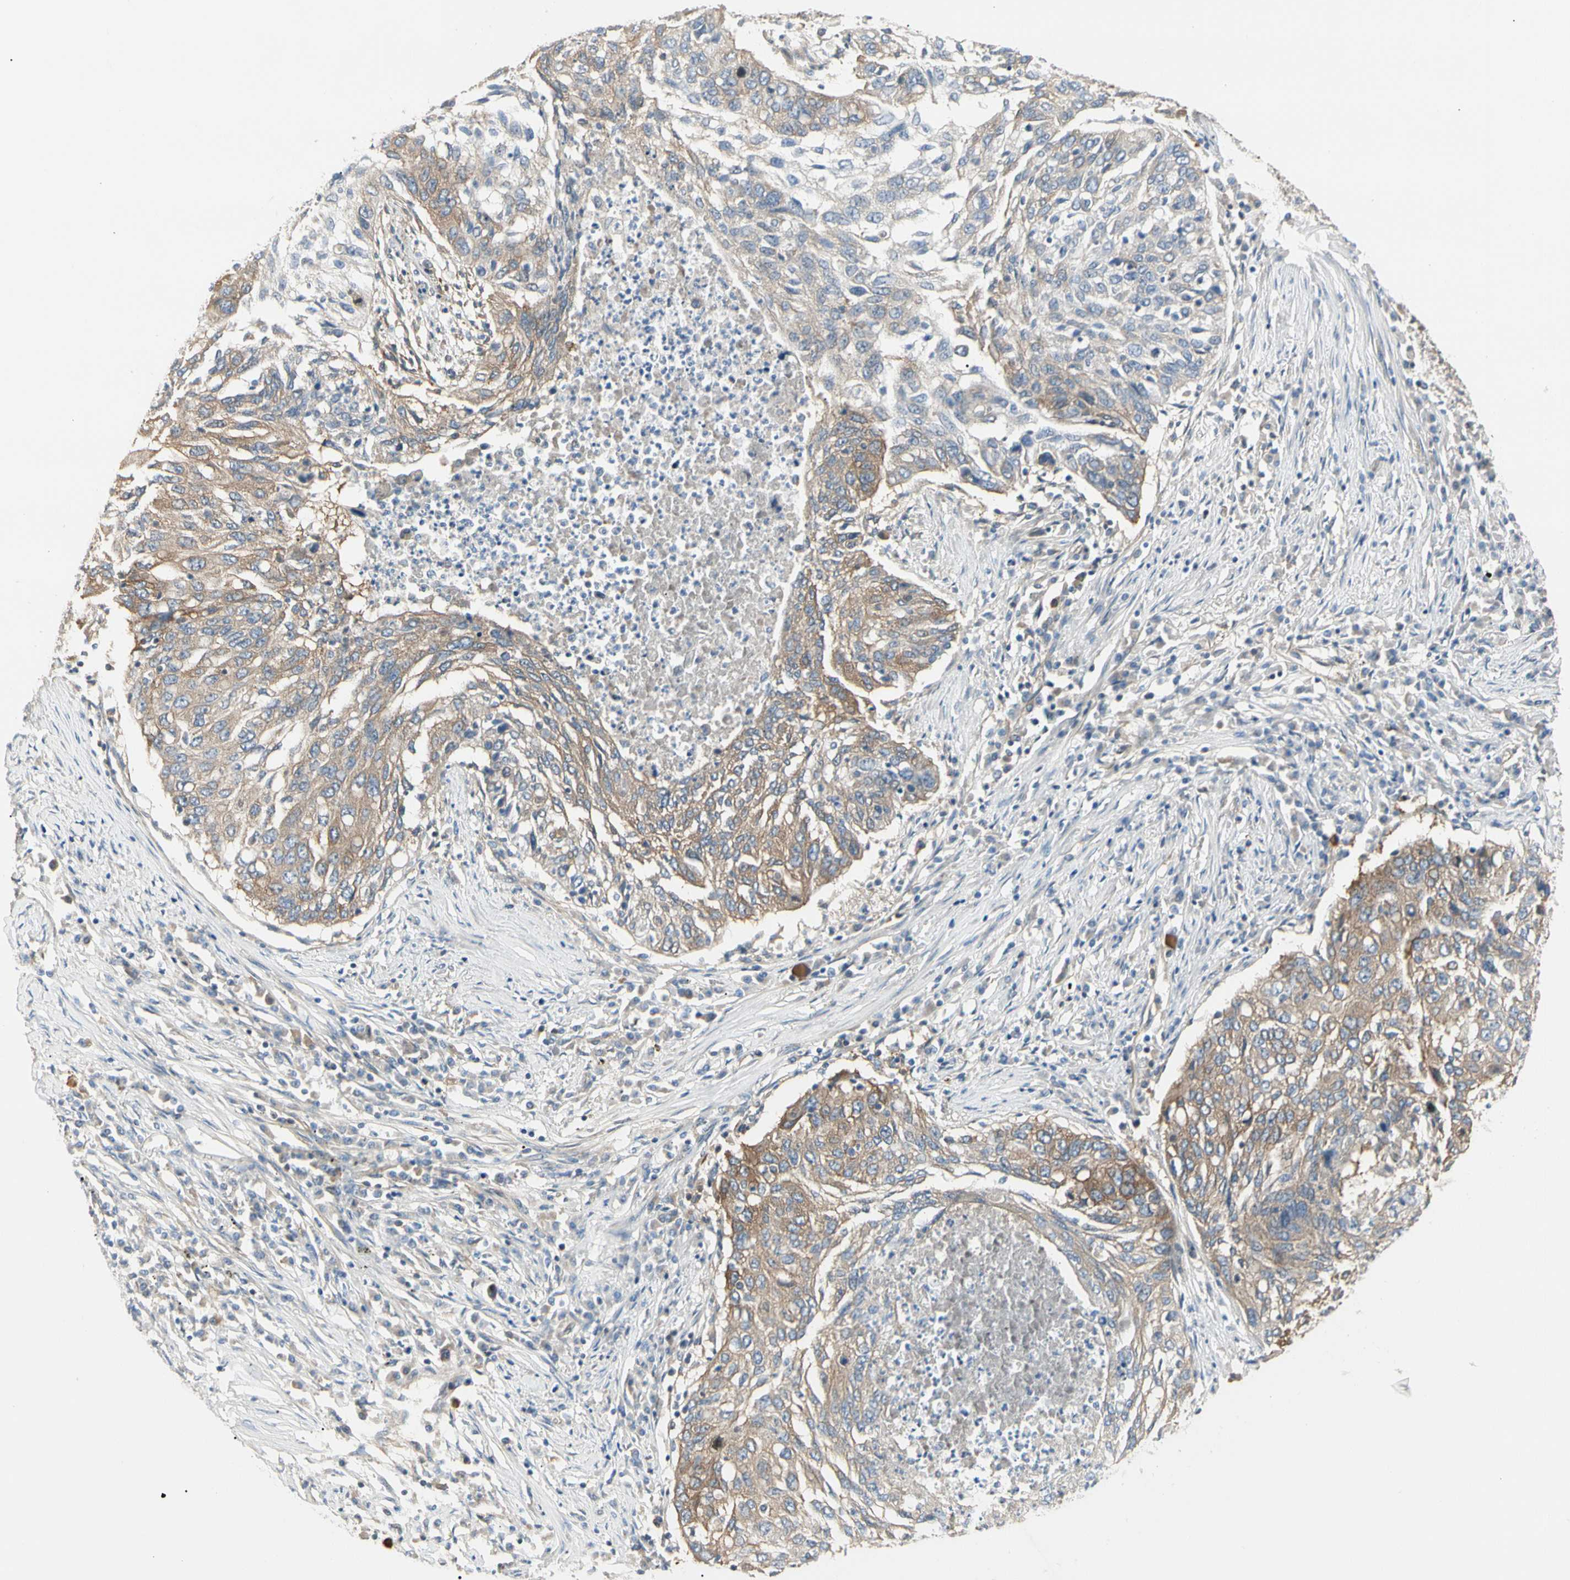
{"staining": {"intensity": "moderate", "quantity": ">75%", "location": "cytoplasmic/membranous"}, "tissue": "lung cancer", "cell_type": "Tumor cells", "image_type": "cancer", "snomed": [{"axis": "morphology", "description": "Squamous cell carcinoma, NOS"}, {"axis": "topography", "description": "Lung"}], "caption": "A photomicrograph of lung cancer (squamous cell carcinoma) stained for a protein displays moderate cytoplasmic/membranous brown staining in tumor cells.", "gene": "NFKB2", "patient": {"sex": "female", "age": 63}}